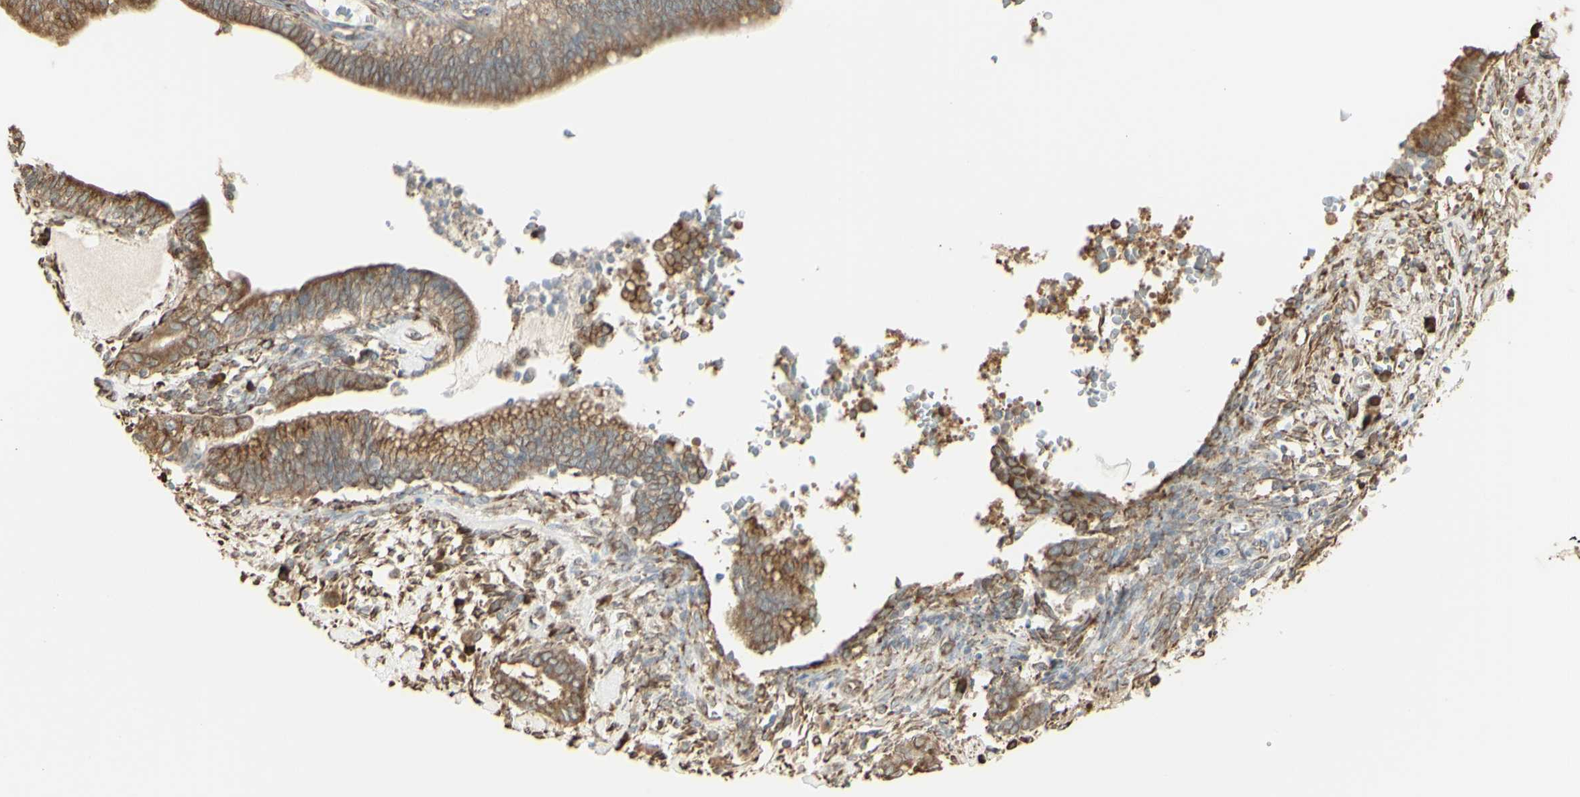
{"staining": {"intensity": "moderate", "quantity": ">75%", "location": "cytoplasmic/membranous"}, "tissue": "cervical cancer", "cell_type": "Tumor cells", "image_type": "cancer", "snomed": [{"axis": "morphology", "description": "Adenocarcinoma, NOS"}, {"axis": "topography", "description": "Cervix"}], "caption": "Cervical adenocarcinoma was stained to show a protein in brown. There is medium levels of moderate cytoplasmic/membranous positivity in about >75% of tumor cells. The staining was performed using DAB, with brown indicating positive protein expression. Nuclei are stained blue with hematoxylin.", "gene": "EEF1B2", "patient": {"sex": "female", "age": 44}}